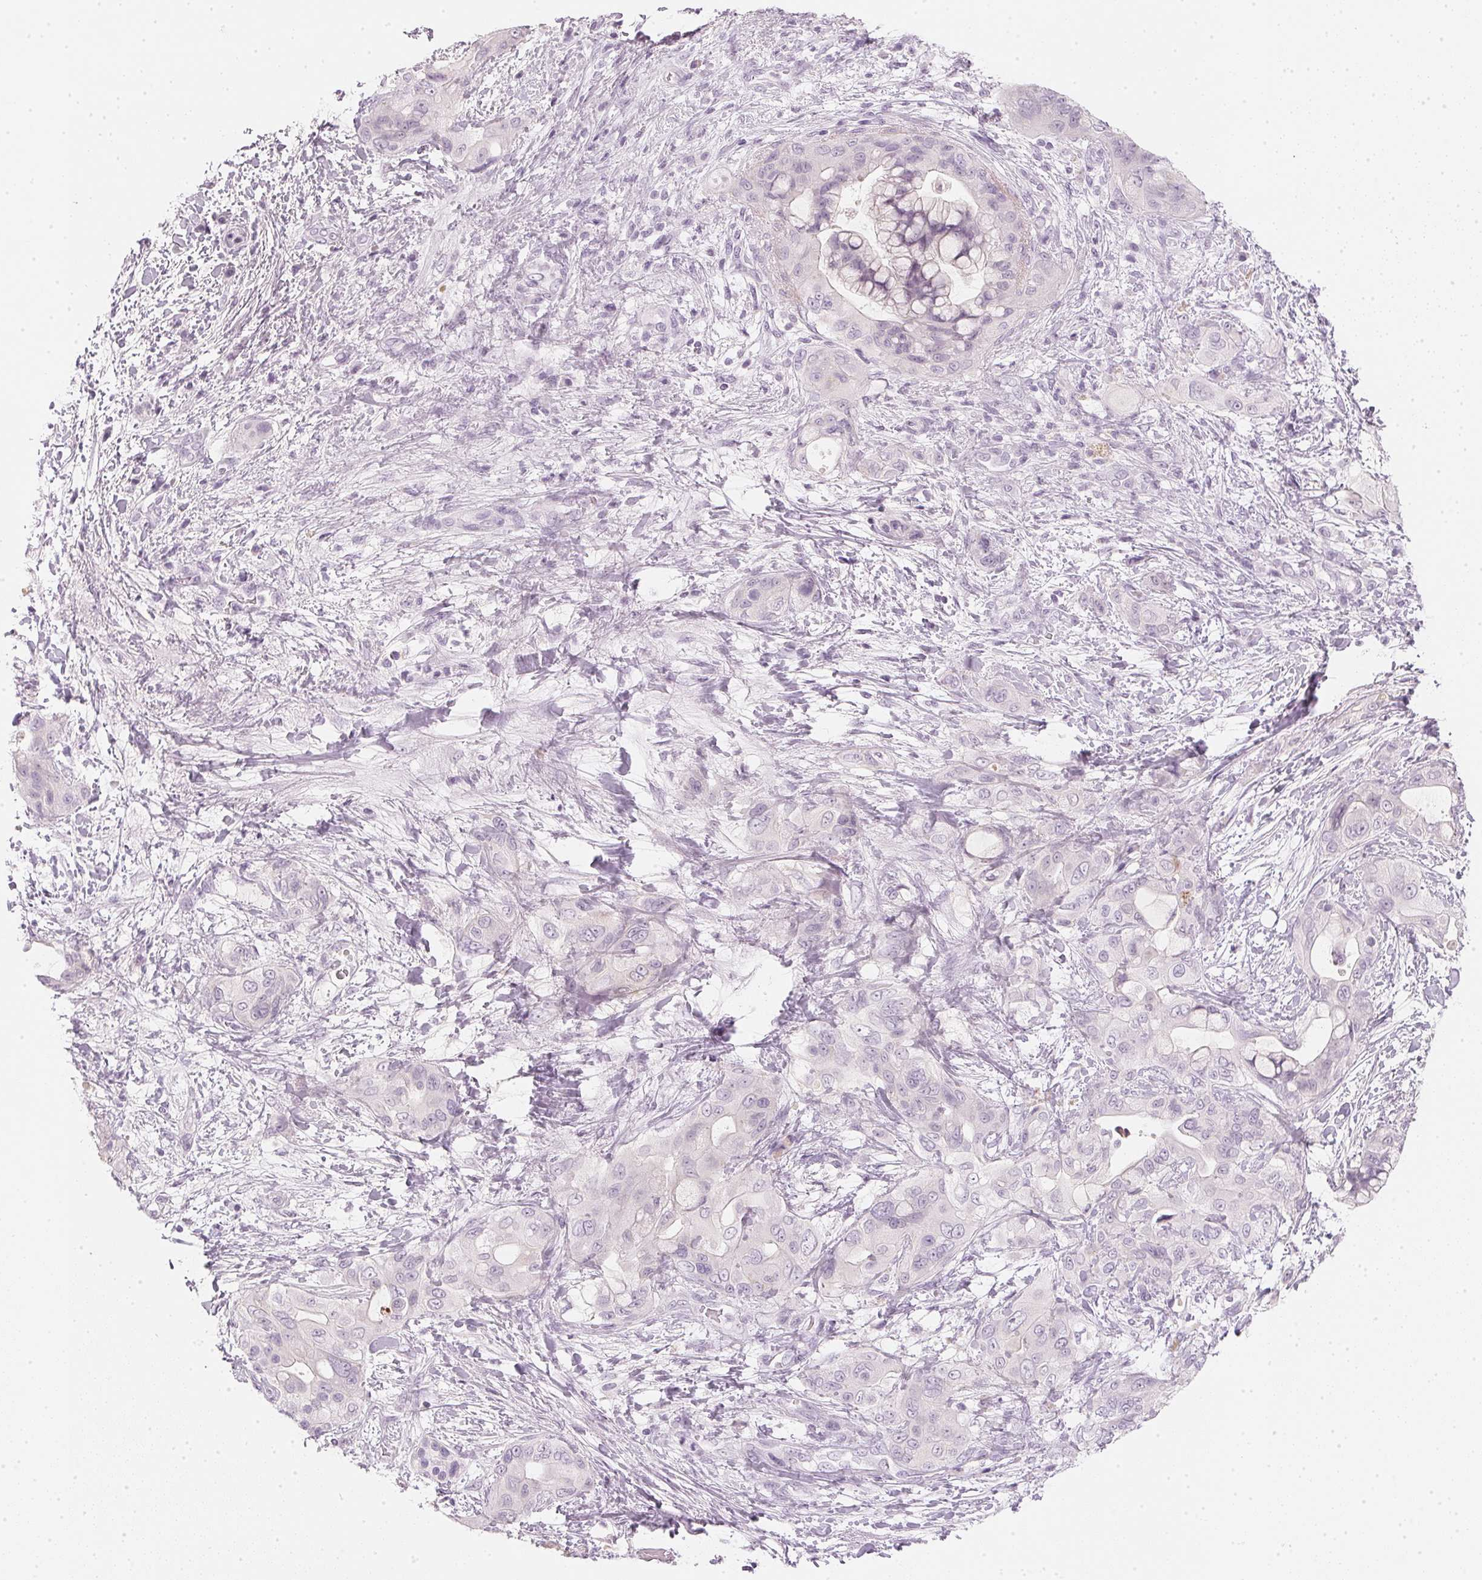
{"staining": {"intensity": "negative", "quantity": "none", "location": "none"}, "tissue": "pancreatic cancer", "cell_type": "Tumor cells", "image_type": "cancer", "snomed": [{"axis": "morphology", "description": "Adenocarcinoma, NOS"}, {"axis": "topography", "description": "Pancreas"}], "caption": "Immunohistochemistry of human pancreatic cancer displays no expression in tumor cells.", "gene": "CHST4", "patient": {"sex": "male", "age": 71}}